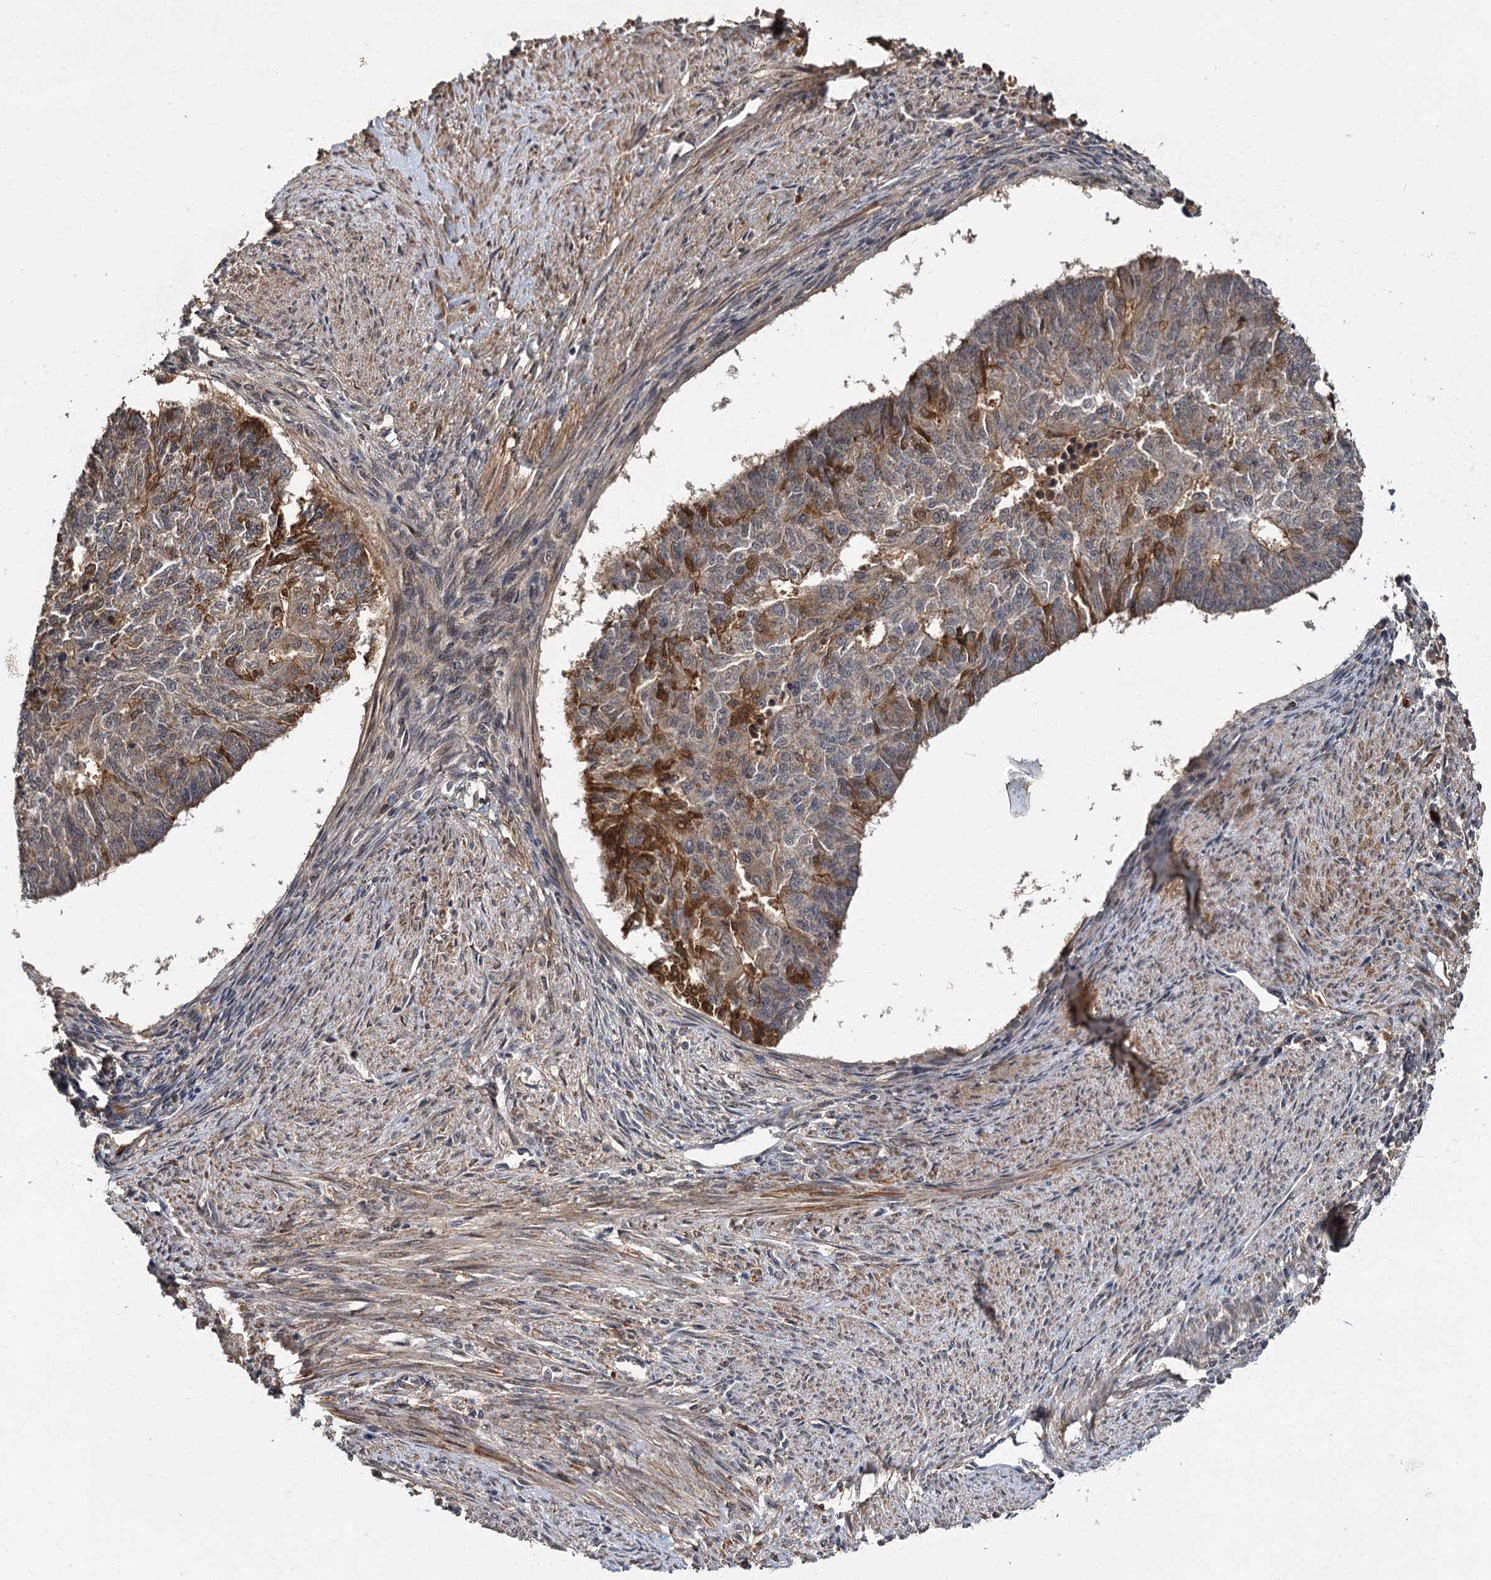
{"staining": {"intensity": "moderate", "quantity": "<25%", "location": "cytoplasmic/membranous"}, "tissue": "endometrial cancer", "cell_type": "Tumor cells", "image_type": "cancer", "snomed": [{"axis": "morphology", "description": "Adenocarcinoma, NOS"}, {"axis": "topography", "description": "Endometrium"}], "caption": "Endometrial cancer stained for a protein shows moderate cytoplasmic/membranous positivity in tumor cells.", "gene": "MBD6", "patient": {"sex": "female", "age": 32}}